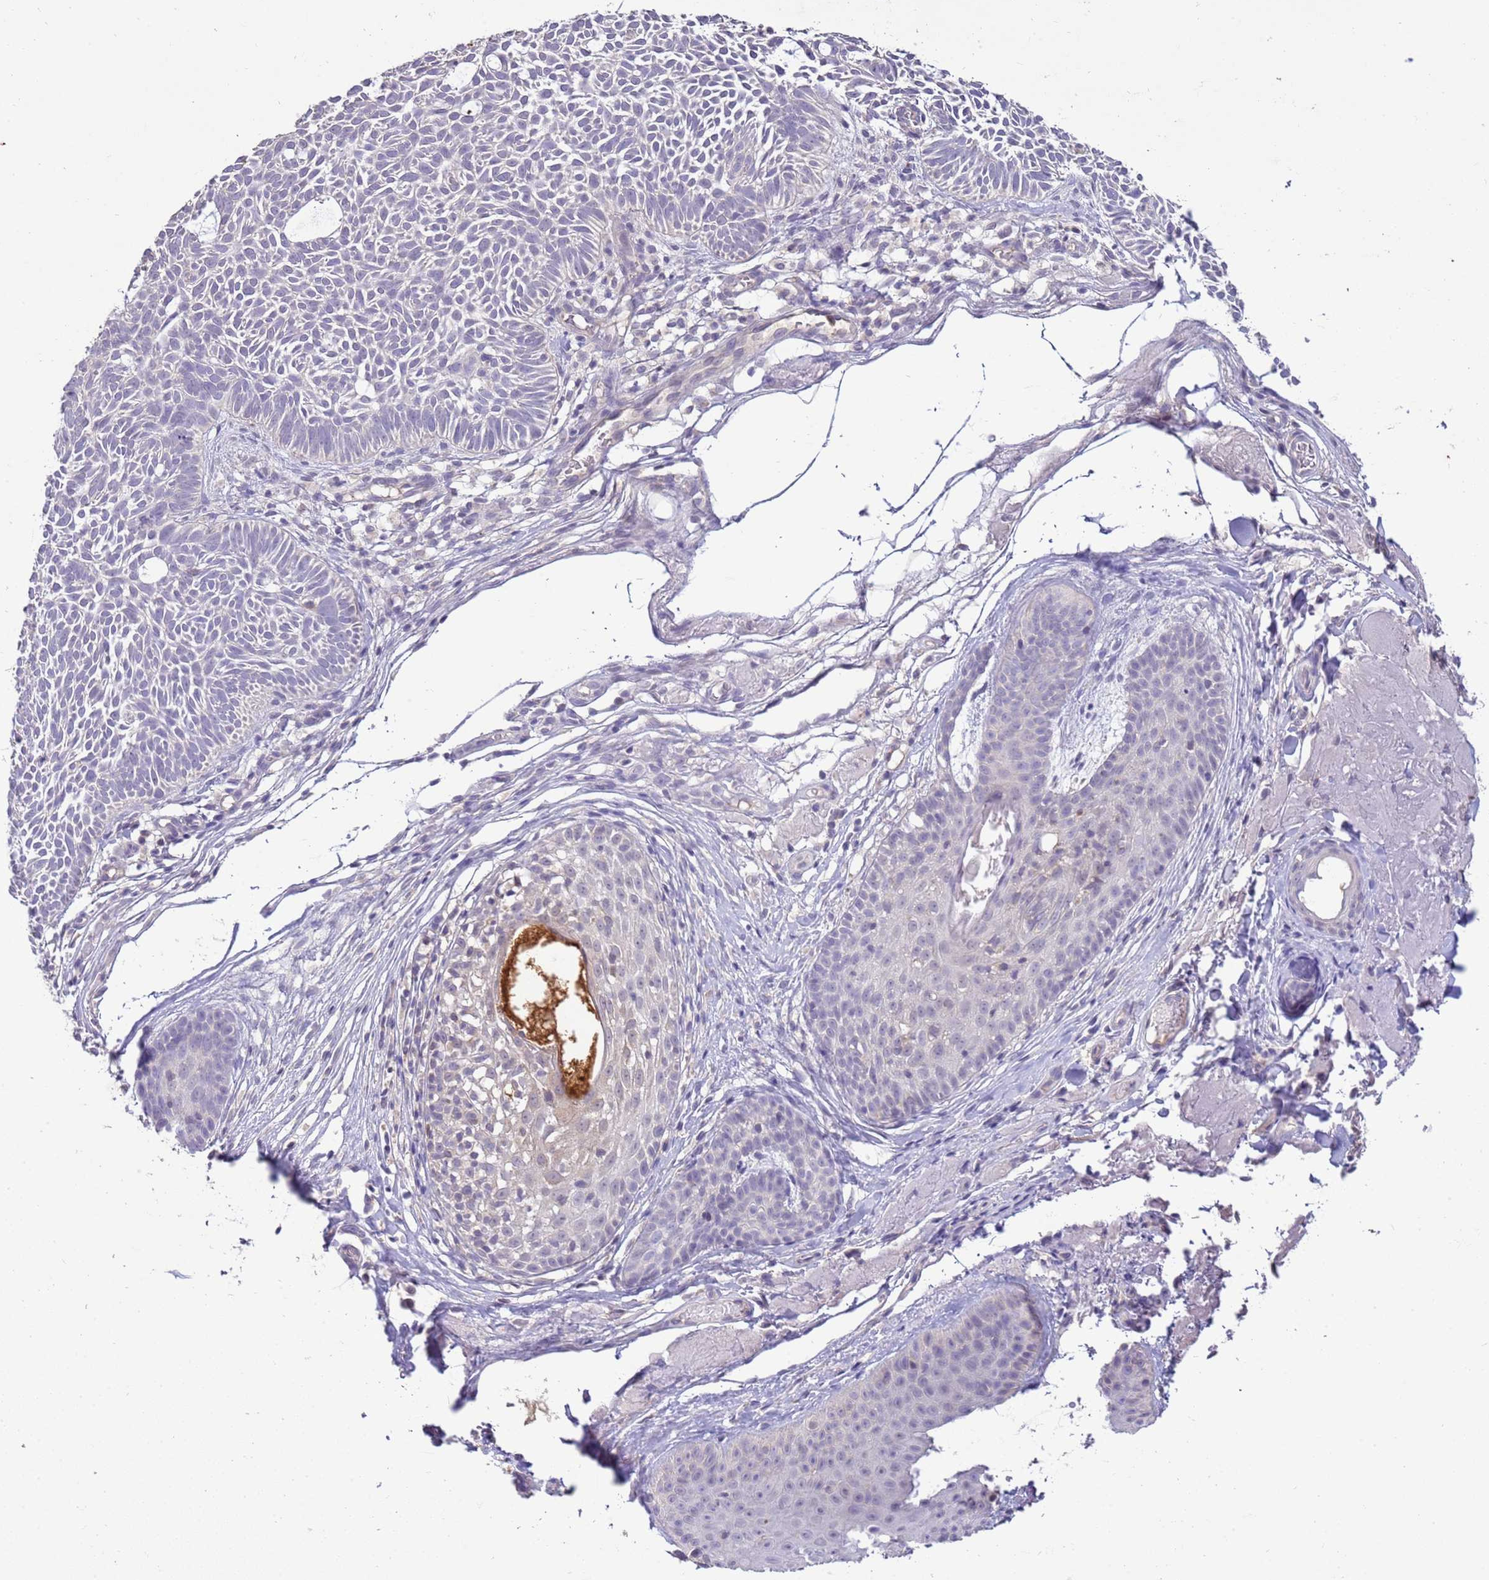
{"staining": {"intensity": "negative", "quantity": "none", "location": "none"}, "tissue": "skin cancer", "cell_type": "Tumor cells", "image_type": "cancer", "snomed": [{"axis": "morphology", "description": "Basal cell carcinoma"}, {"axis": "topography", "description": "Skin"}], "caption": "Protein analysis of skin basal cell carcinoma displays no significant positivity in tumor cells.", "gene": "IL2RG", "patient": {"sex": "male", "age": 69}}